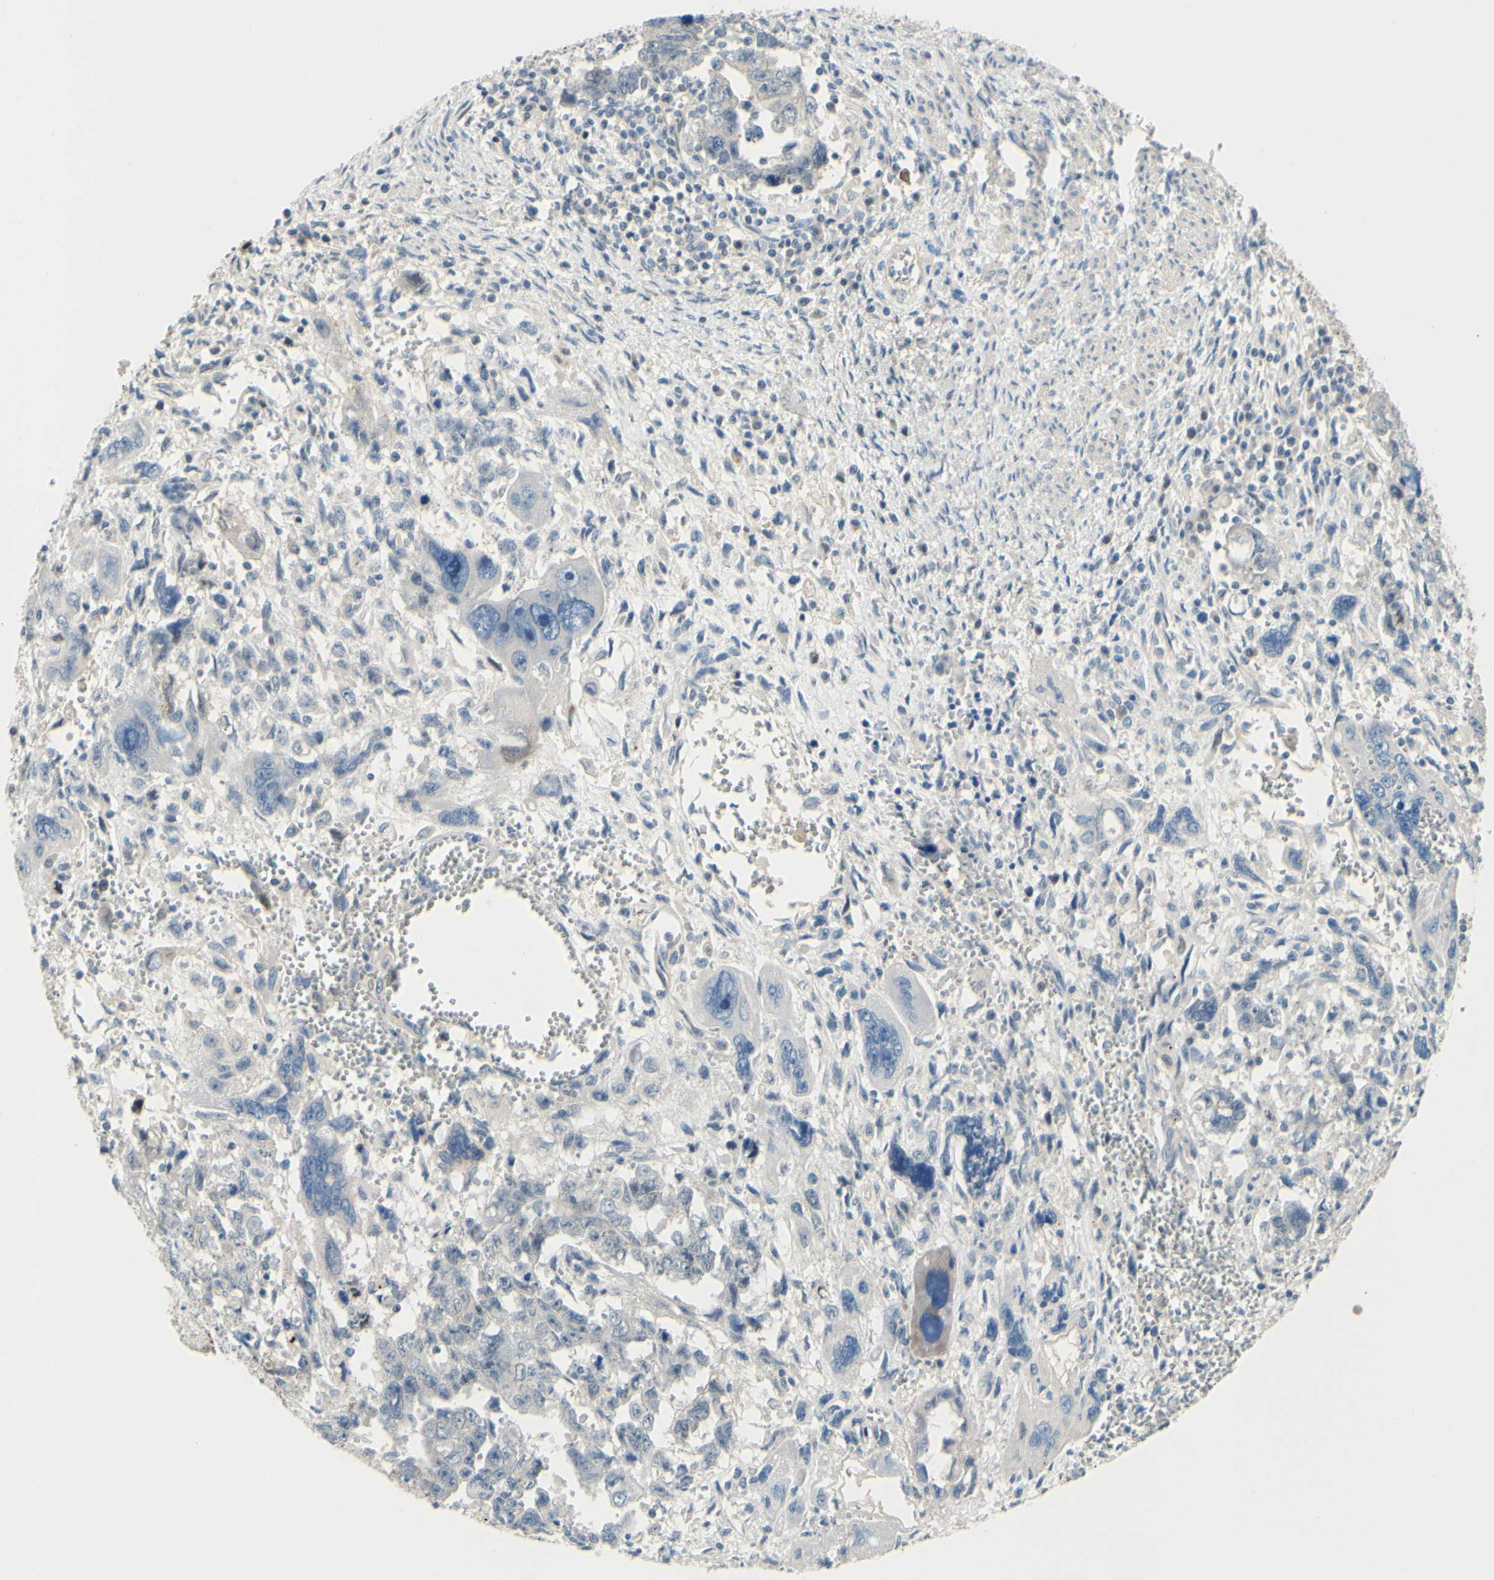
{"staining": {"intensity": "negative", "quantity": "none", "location": "none"}, "tissue": "testis cancer", "cell_type": "Tumor cells", "image_type": "cancer", "snomed": [{"axis": "morphology", "description": "Carcinoma, Embryonal, NOS"}, {"axis": "topography", "description": "Testis"}], "caption": "Immunohistochemistry of human testis cancer displays no positivity in tumor cells. (DAB (3,3'-diaminobenzidine) immunohistochemistry (IHC), high magnification).", "gene": "ARHGAP1", "patient": {"sex": "male", "age": 28}}